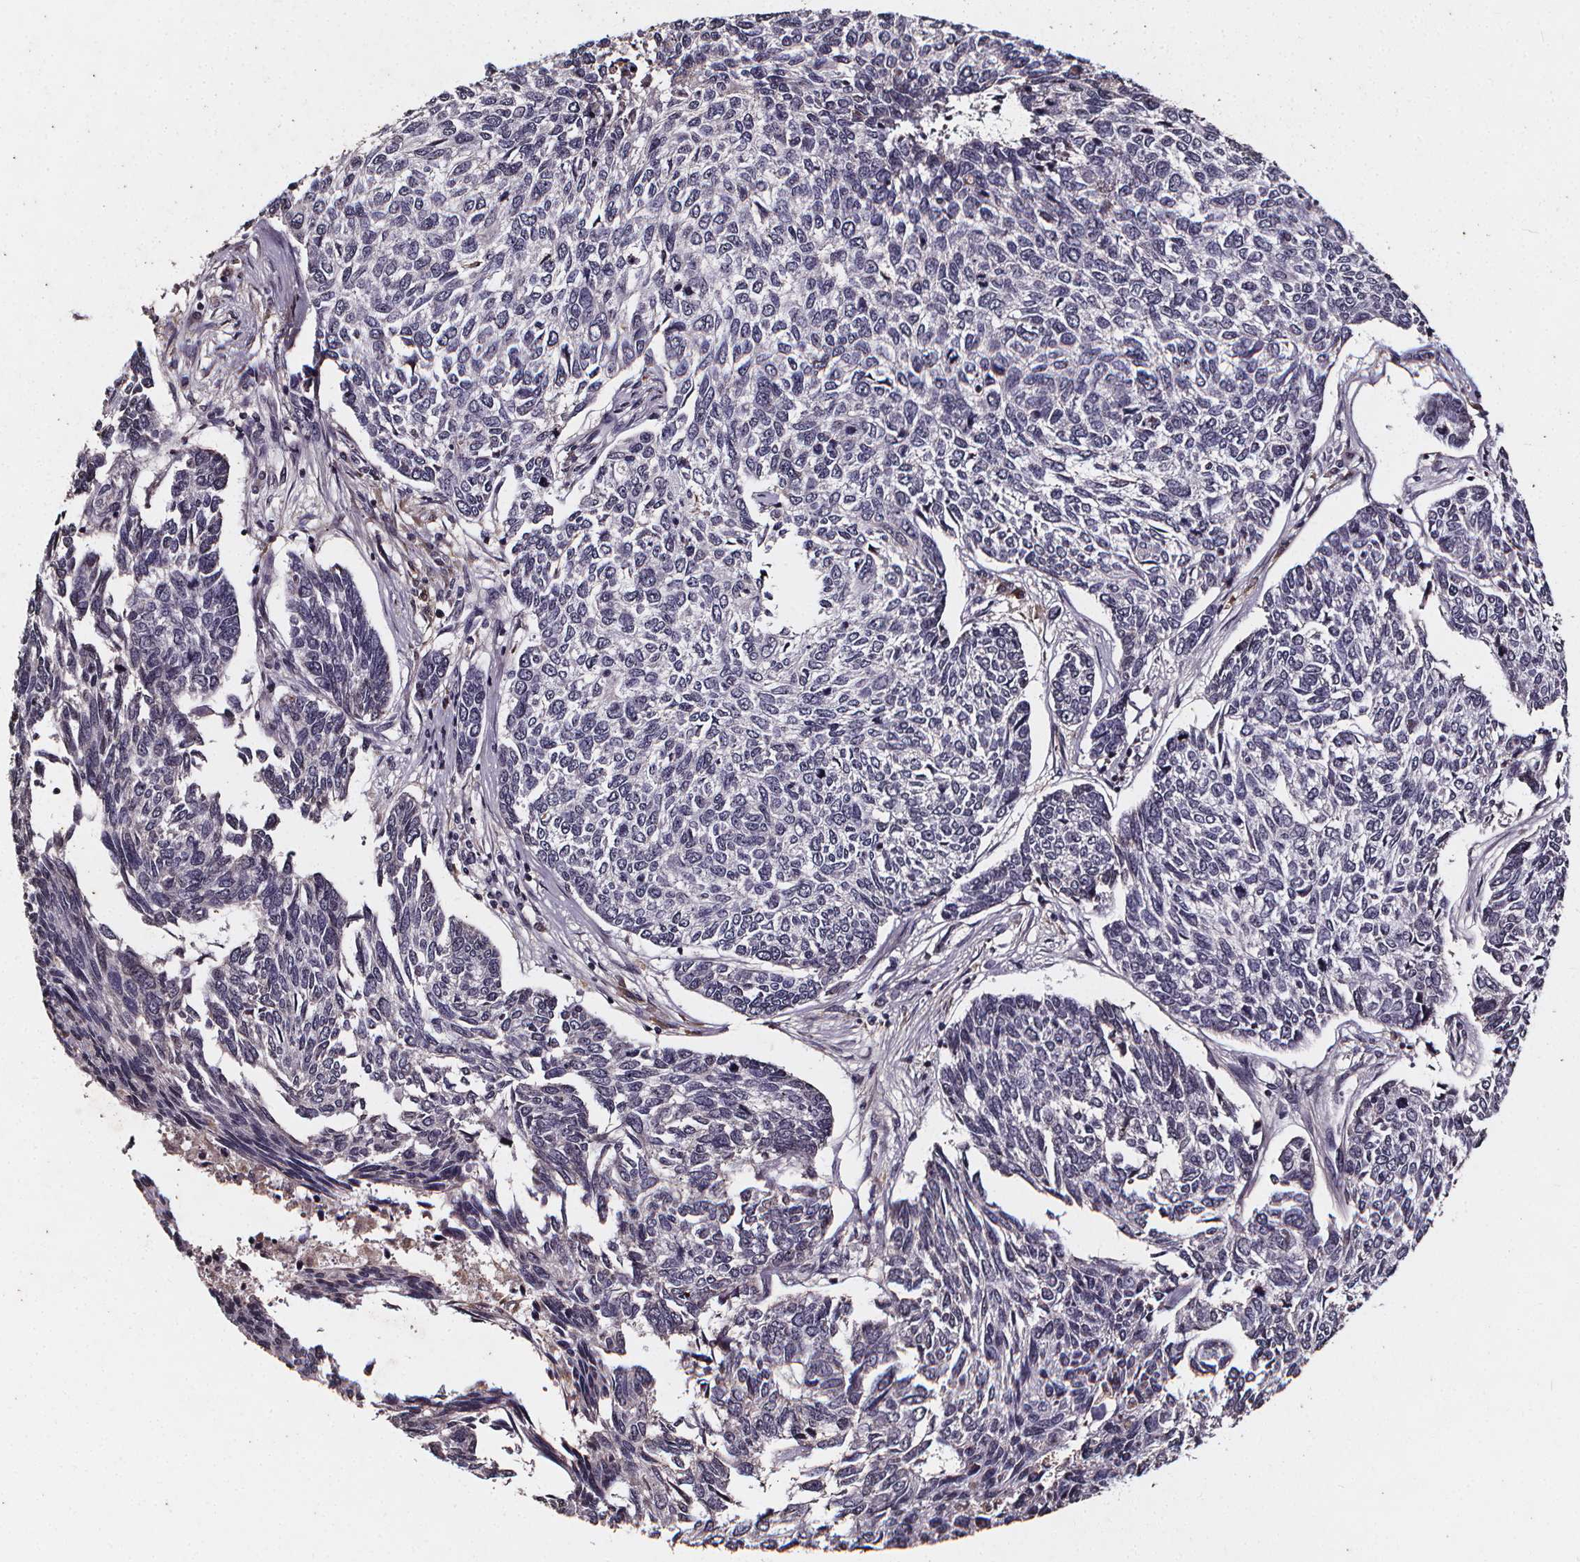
{"staining": {"intensity": "negative", "quantity": "none", "location": "none"}, "tissue": "skin cancer", "cell_type": "Tumor cells", "image_type": "cancer", "snomed": [{"axis": "morphology", "description": "Basal cell carcinoma"}, {"axis": "topography", "description": "Skin"}], "caption": "Human skin cancer (basal cell carcinoma) stained for a protein using immunohistochemistry shows no expression in tumor cells.", "gene": "SPAG8", "patient": {"sex": "female", "age": 65}}